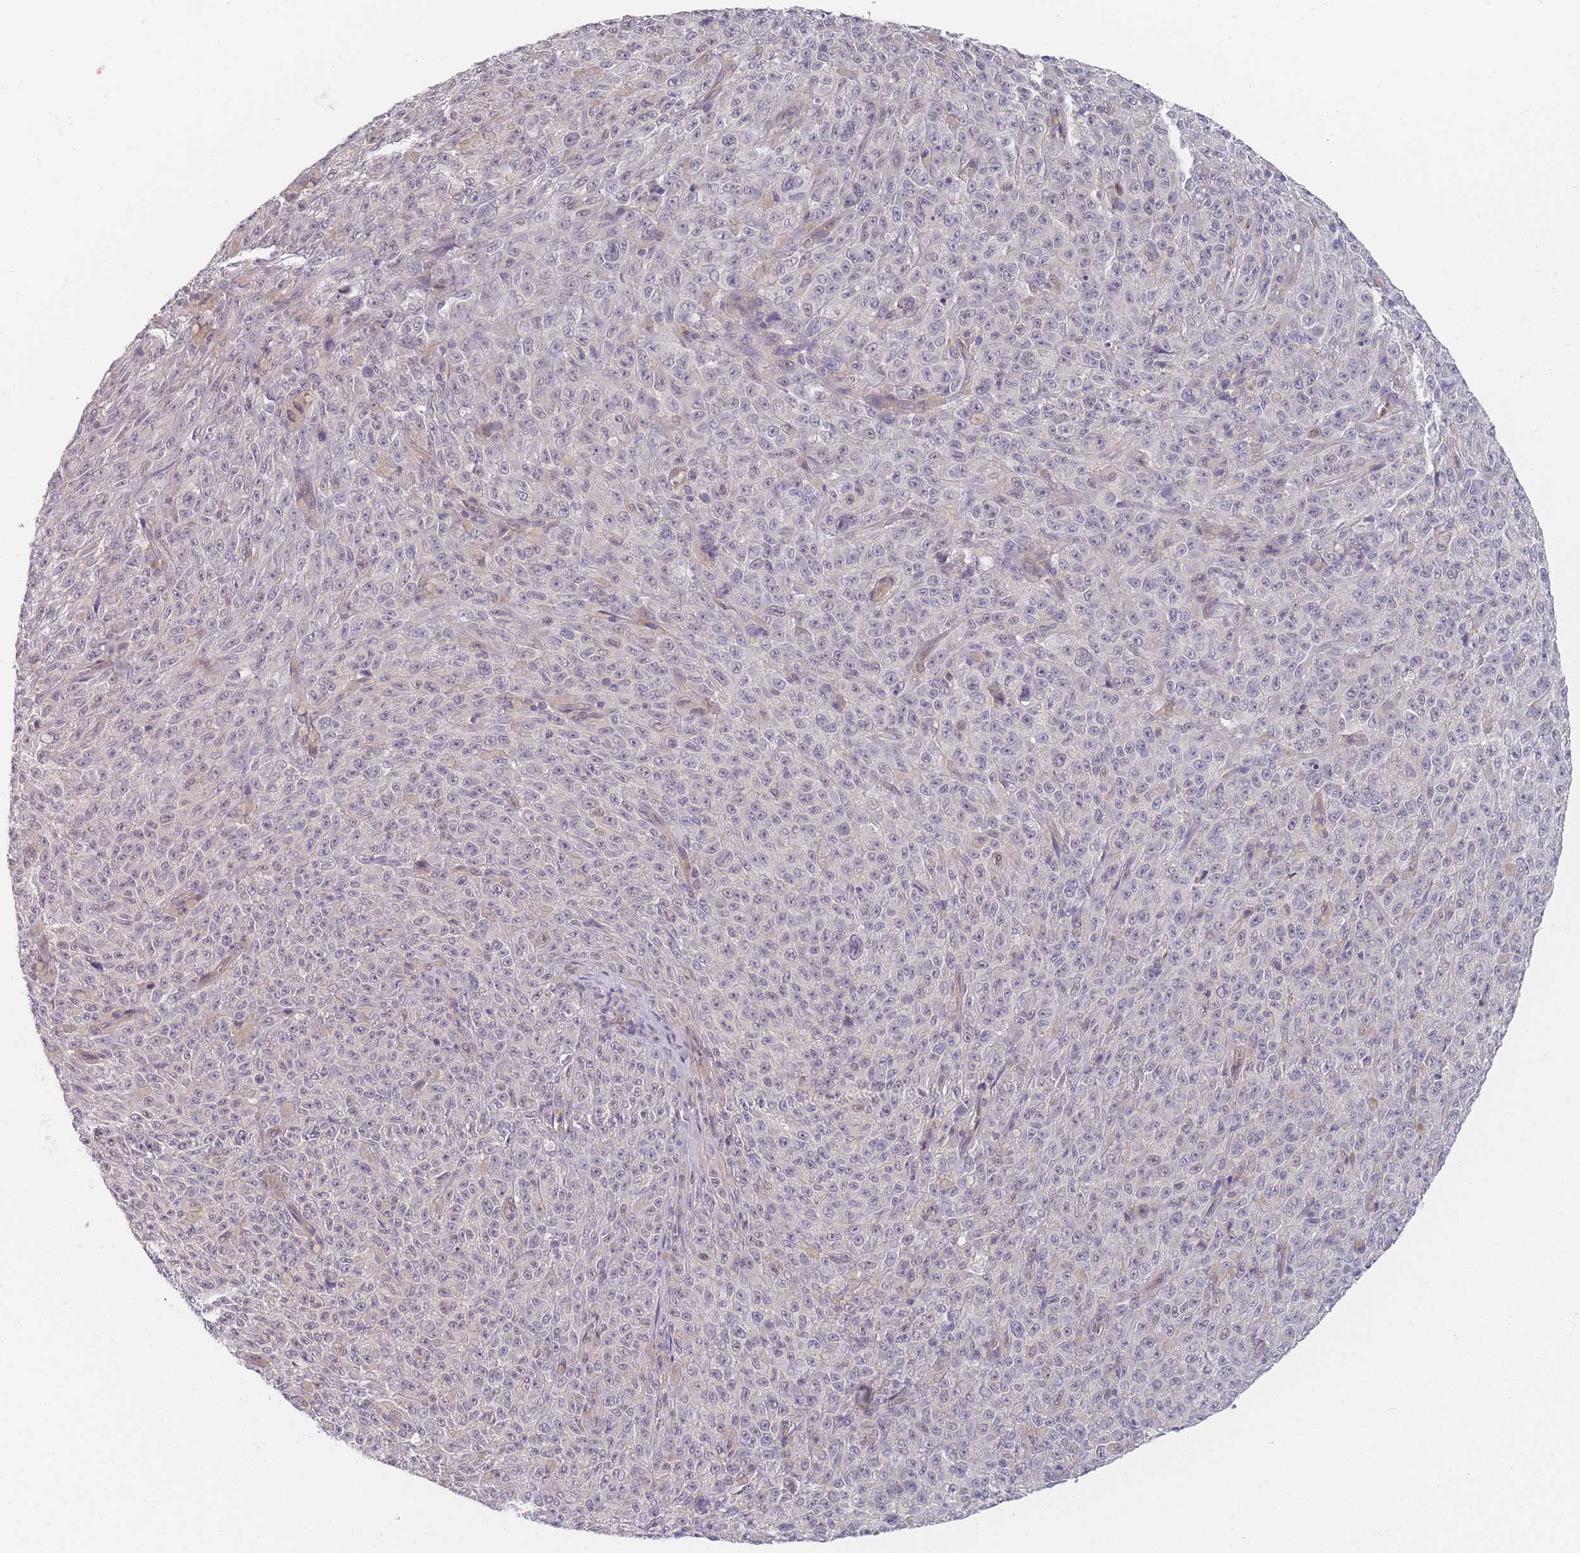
{"staining": {"intensity": "negative", "quantity": "none", "location": "none"}, "tissue": "melanoma", "cell_type": "Tumor cells", "image_type": "cancer", "snomed": [{"axis": "morphology", "description": "Malignant melanoma, NOS"}, {"axis": "topography", "description": "Skin"}], "caption": "Photomicrograph shows no protein positivity in tumor cells of melanoma tissue.", "gene": "ANKRD10", "patient": {"sex": "female", "age": 82}}